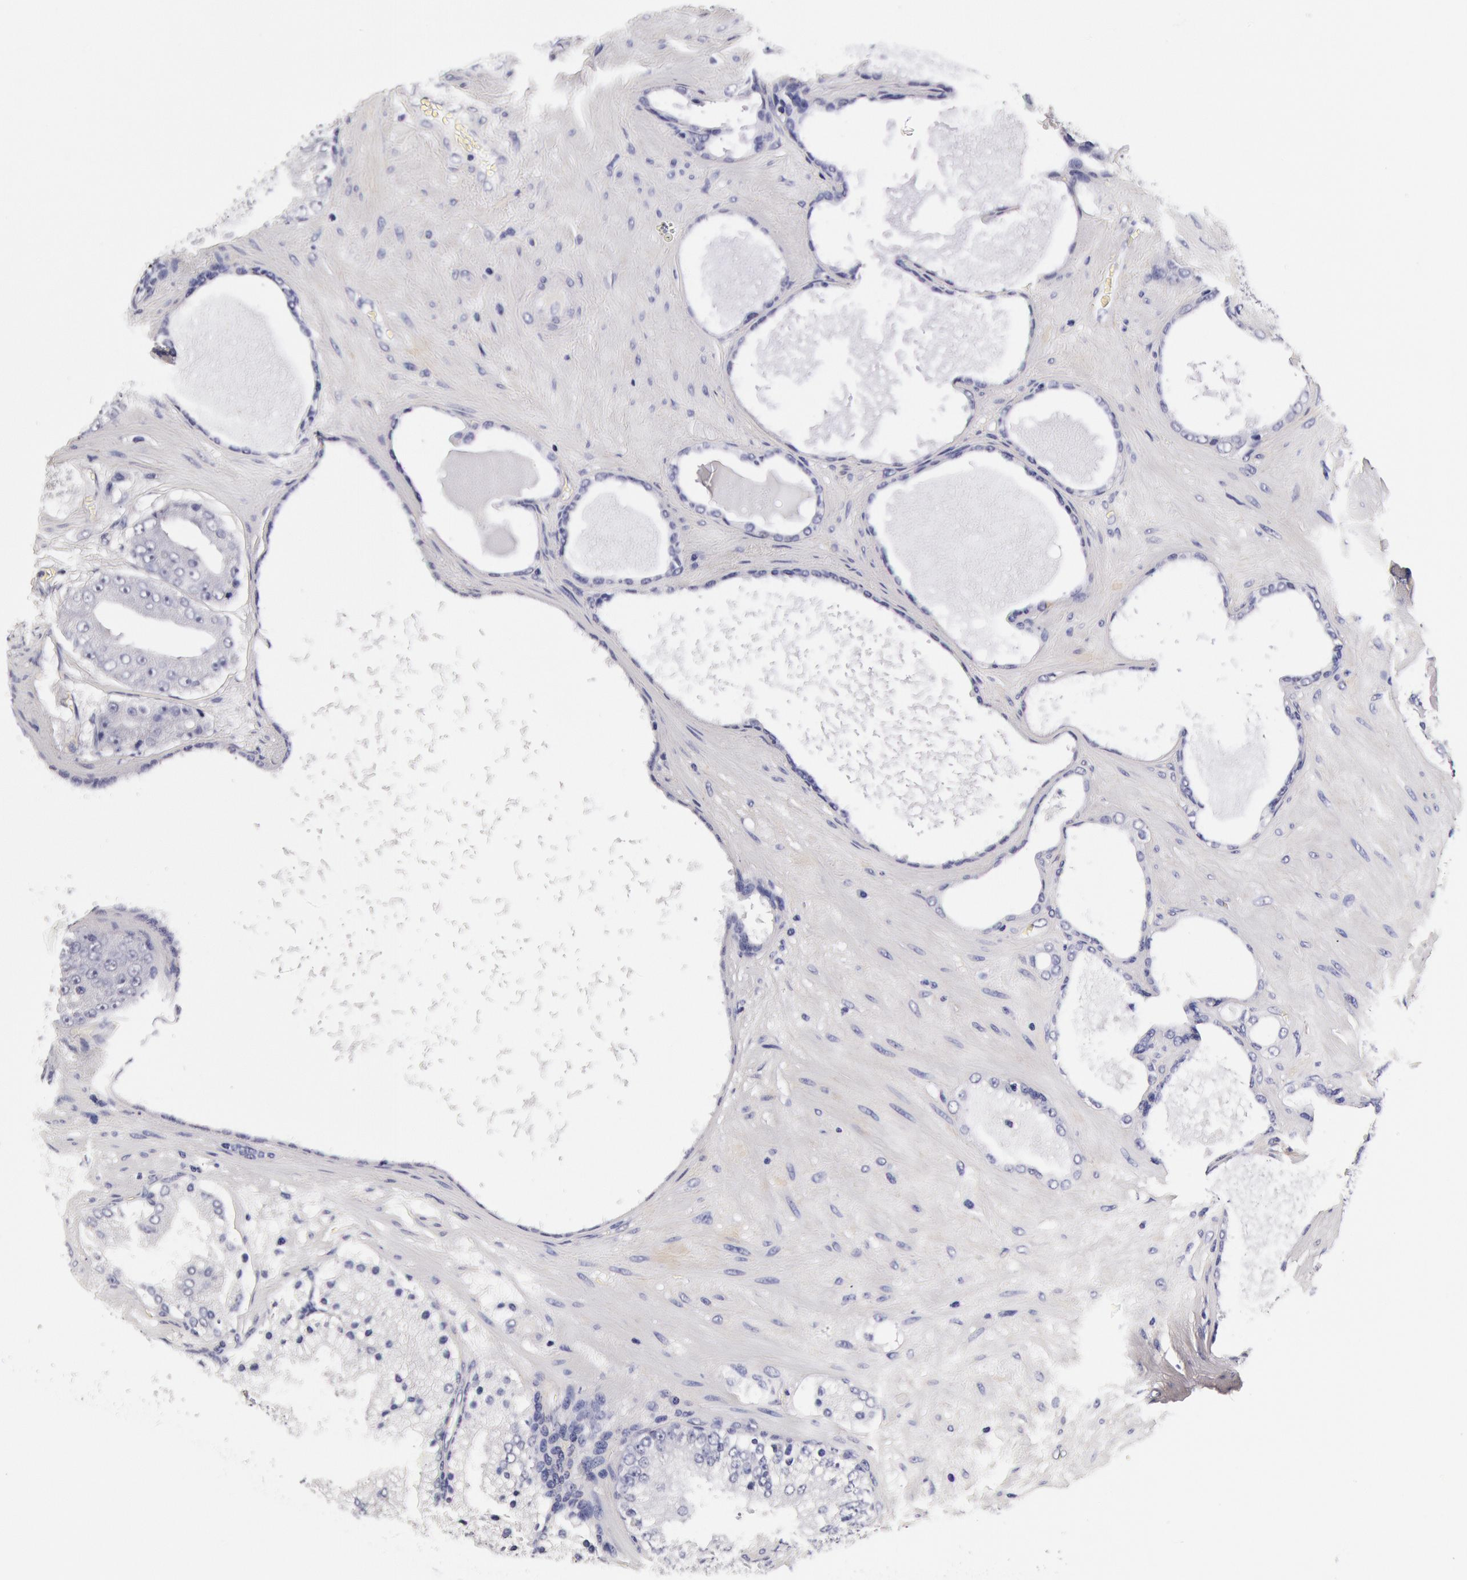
{"staining": {"intensity": "negative", "quantity": "none", "location": "none"}, "tissue": "prostate cancer", "cell_type": "Tumor cells", "image_type": "cancer", "snomed": [{"axis": "morphology", "description": "Adenocarcinoma, High grade"}, {"axis": "topography", "description": "Prostate"}], "caption": "Immunohistochemistry (IHC) photomicrograph of neoplastic tissue: high-grade adenocarcinoma (prostate) stained with DAB reveals no significant protein staining in tumor cells.", "gene": "CCDC22", "patient": {"sex": "male", "age": 68}}